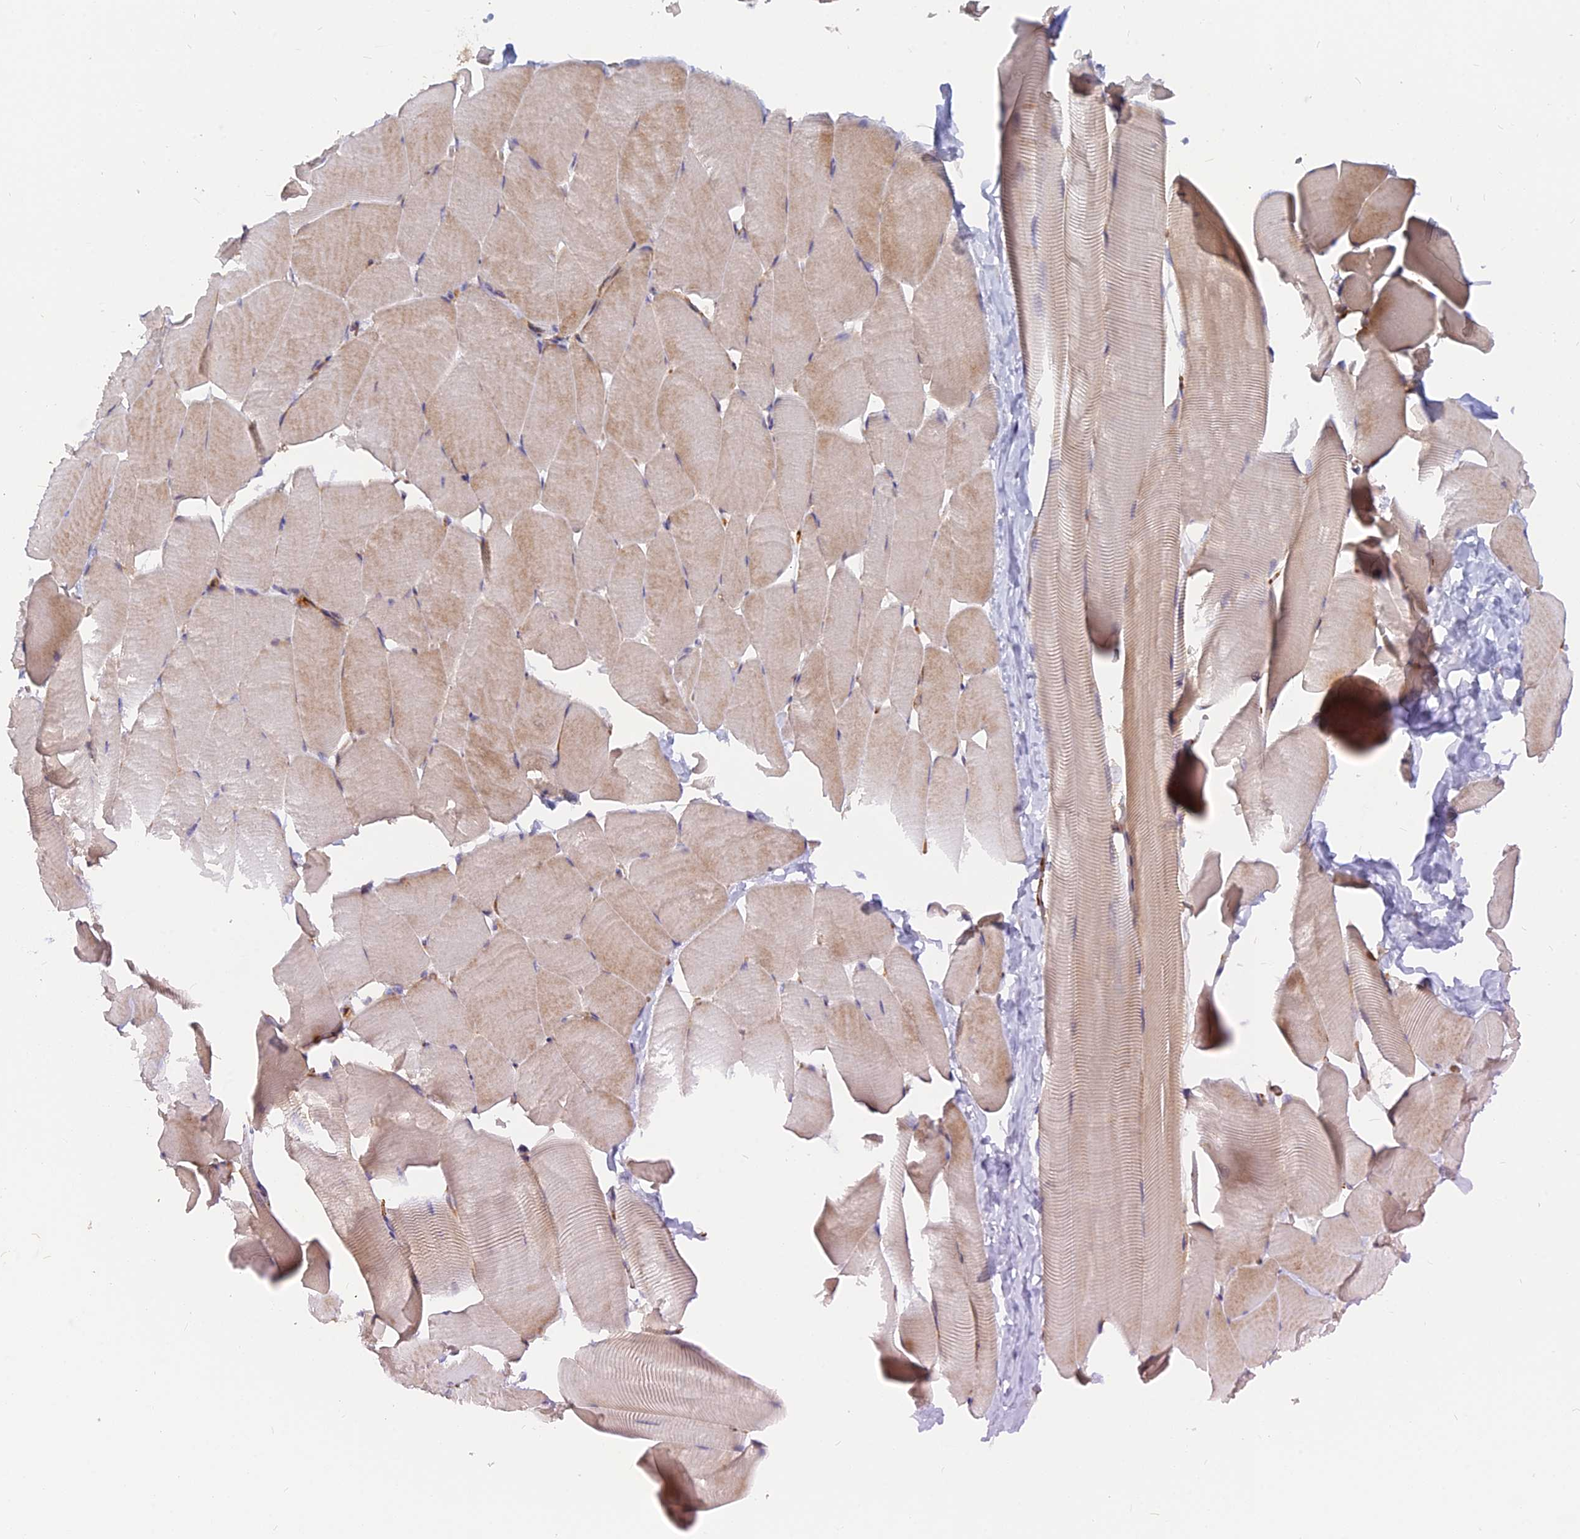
{"staining": {"intensity": "weak", "quantity": "25%-75%", "location": "cytoplasmic/membranous"}, "tissue": "skeletal muscle", "cell_type": "Myocytes", "image_type": "normal", "snomed": [{"axis": "morphology", "description": "Normal tissue, NOS"}, {"axis": "topography", "description": "Skeletal muscle"}], "caption": "Protein staining shows weak cytoplasmic/membranous expression in about 25%-75% of myocytes in unremarkable skeletal muscle.", "gene": "ARL2BP", "patient": {"sex": "male", "age": 25}}